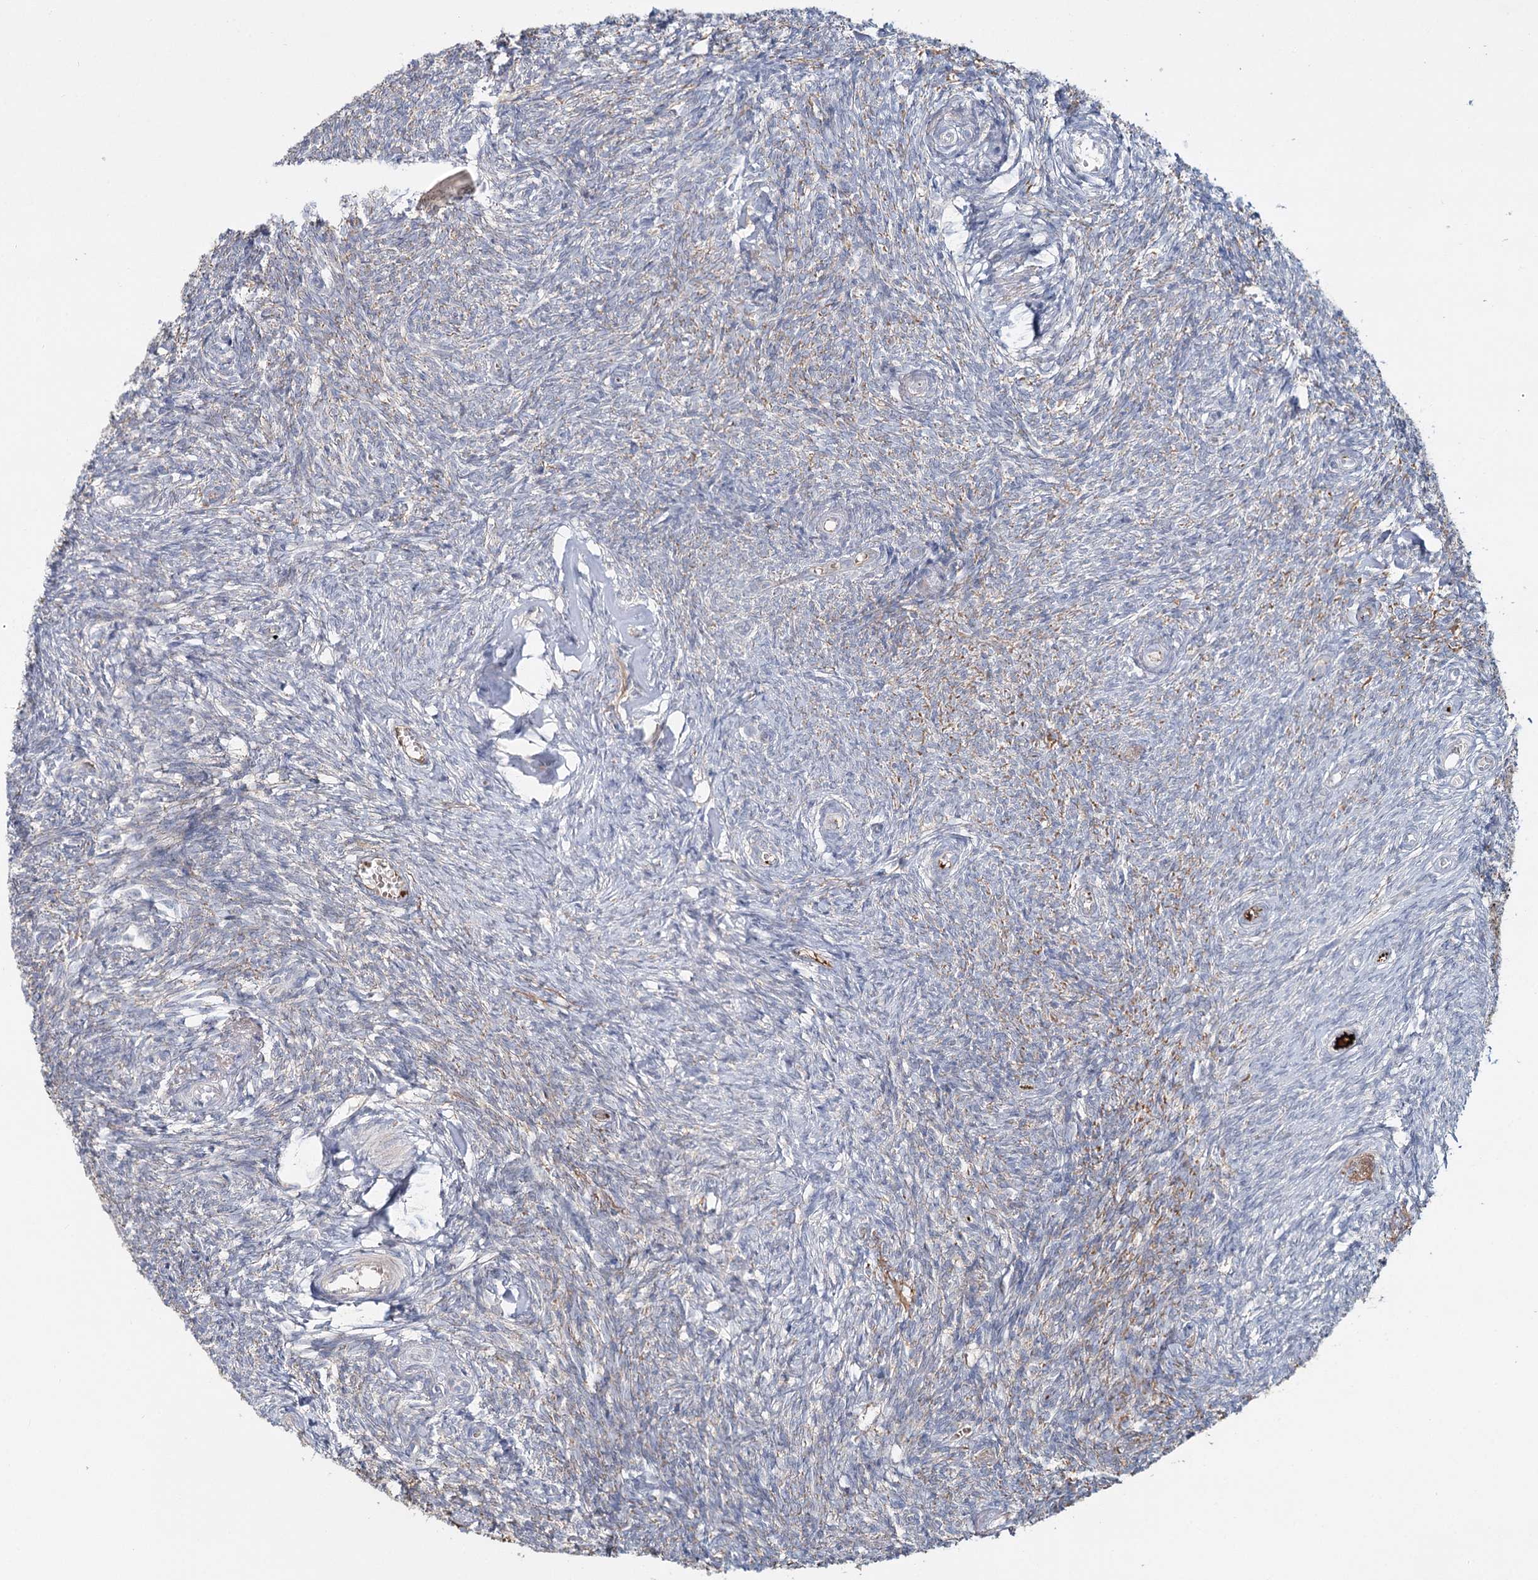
{"staining": {"intensity": "weak", "quantity": "<25%", "location": "cytoplasmic/membranous"}, "tissue": "ovary", "cell_type": "Ovarian stroma cells", "image_type": "normal", "snomed": [{"axis": "morphology", "description": "Normal tissue, NOS"}, {"axis": "topography", "description": "Ovary"}], "caption": "Ovary was stained to show a protein in brown. There is no significant staining in ovarian stroma cells. The staining was performed using DAB to visualize the protein expression in brown, while the nuclei were stained in blue with hematoxylin (Magnification: 20x).", "gene": "ALKBH8", "patient": {"sex": "female", "age": 44}}